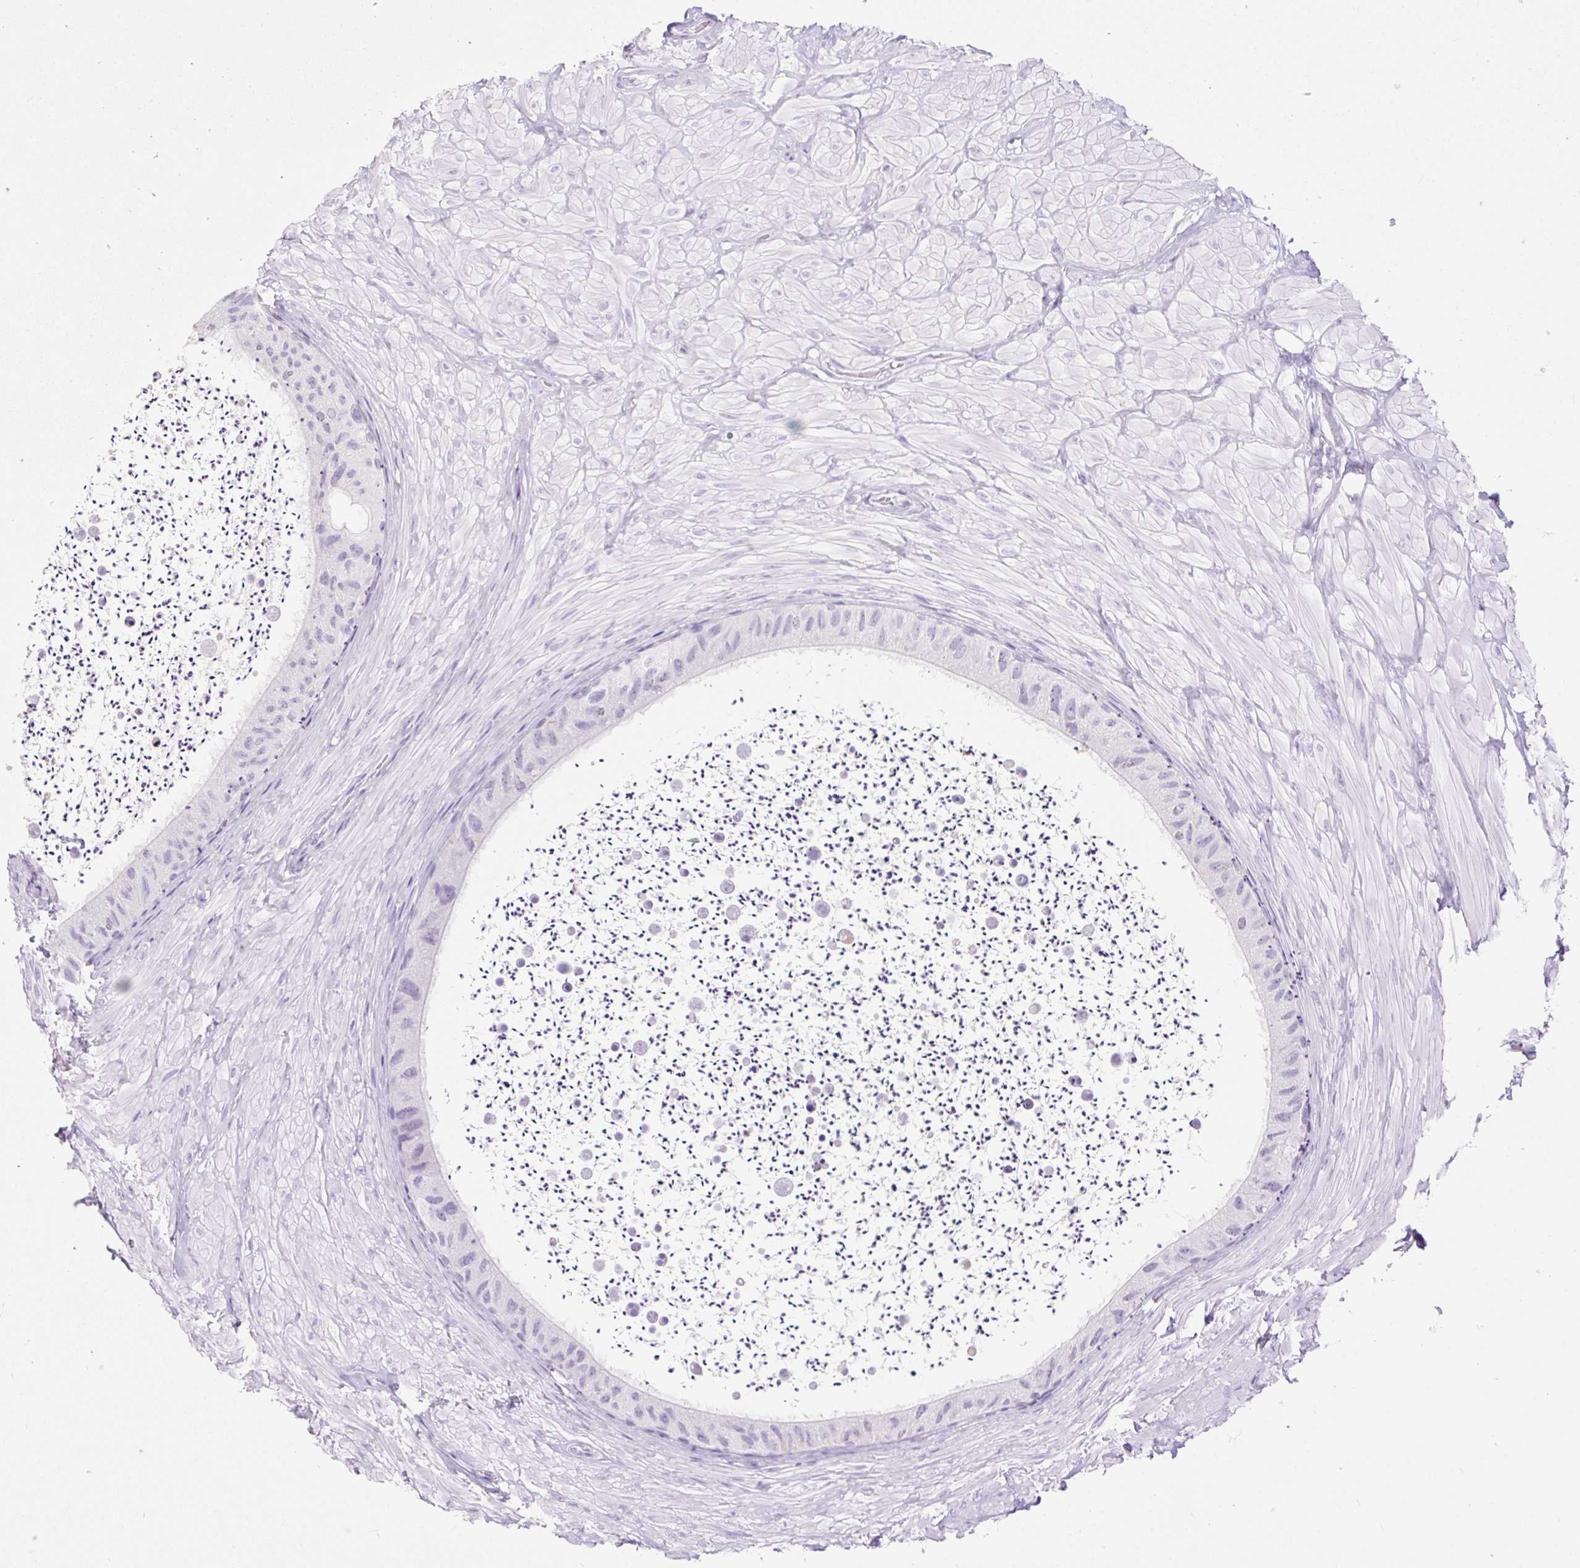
{"staining": {"intensity": "negative", "quantity": "none", "location": "none"}, "tissue": "epididymis", "cell_type": "Glandular cells", "image_type": "normal", "snomed": [{"axis": "morphology", "description": "Normal tissue, NOS"}, {"axis": "topography", "description": "Epididymis"}, {"axis": "topography", "description": "Peripheral nerve tissue"}], "caption": "A high-resolution micrograph shows immunohistochemistry staining of normal epididymis, which demonstrates no significant positivity in glandular cells.", "gene": "SLC25A40", "patient": {"sex": "male", "age": 32}}